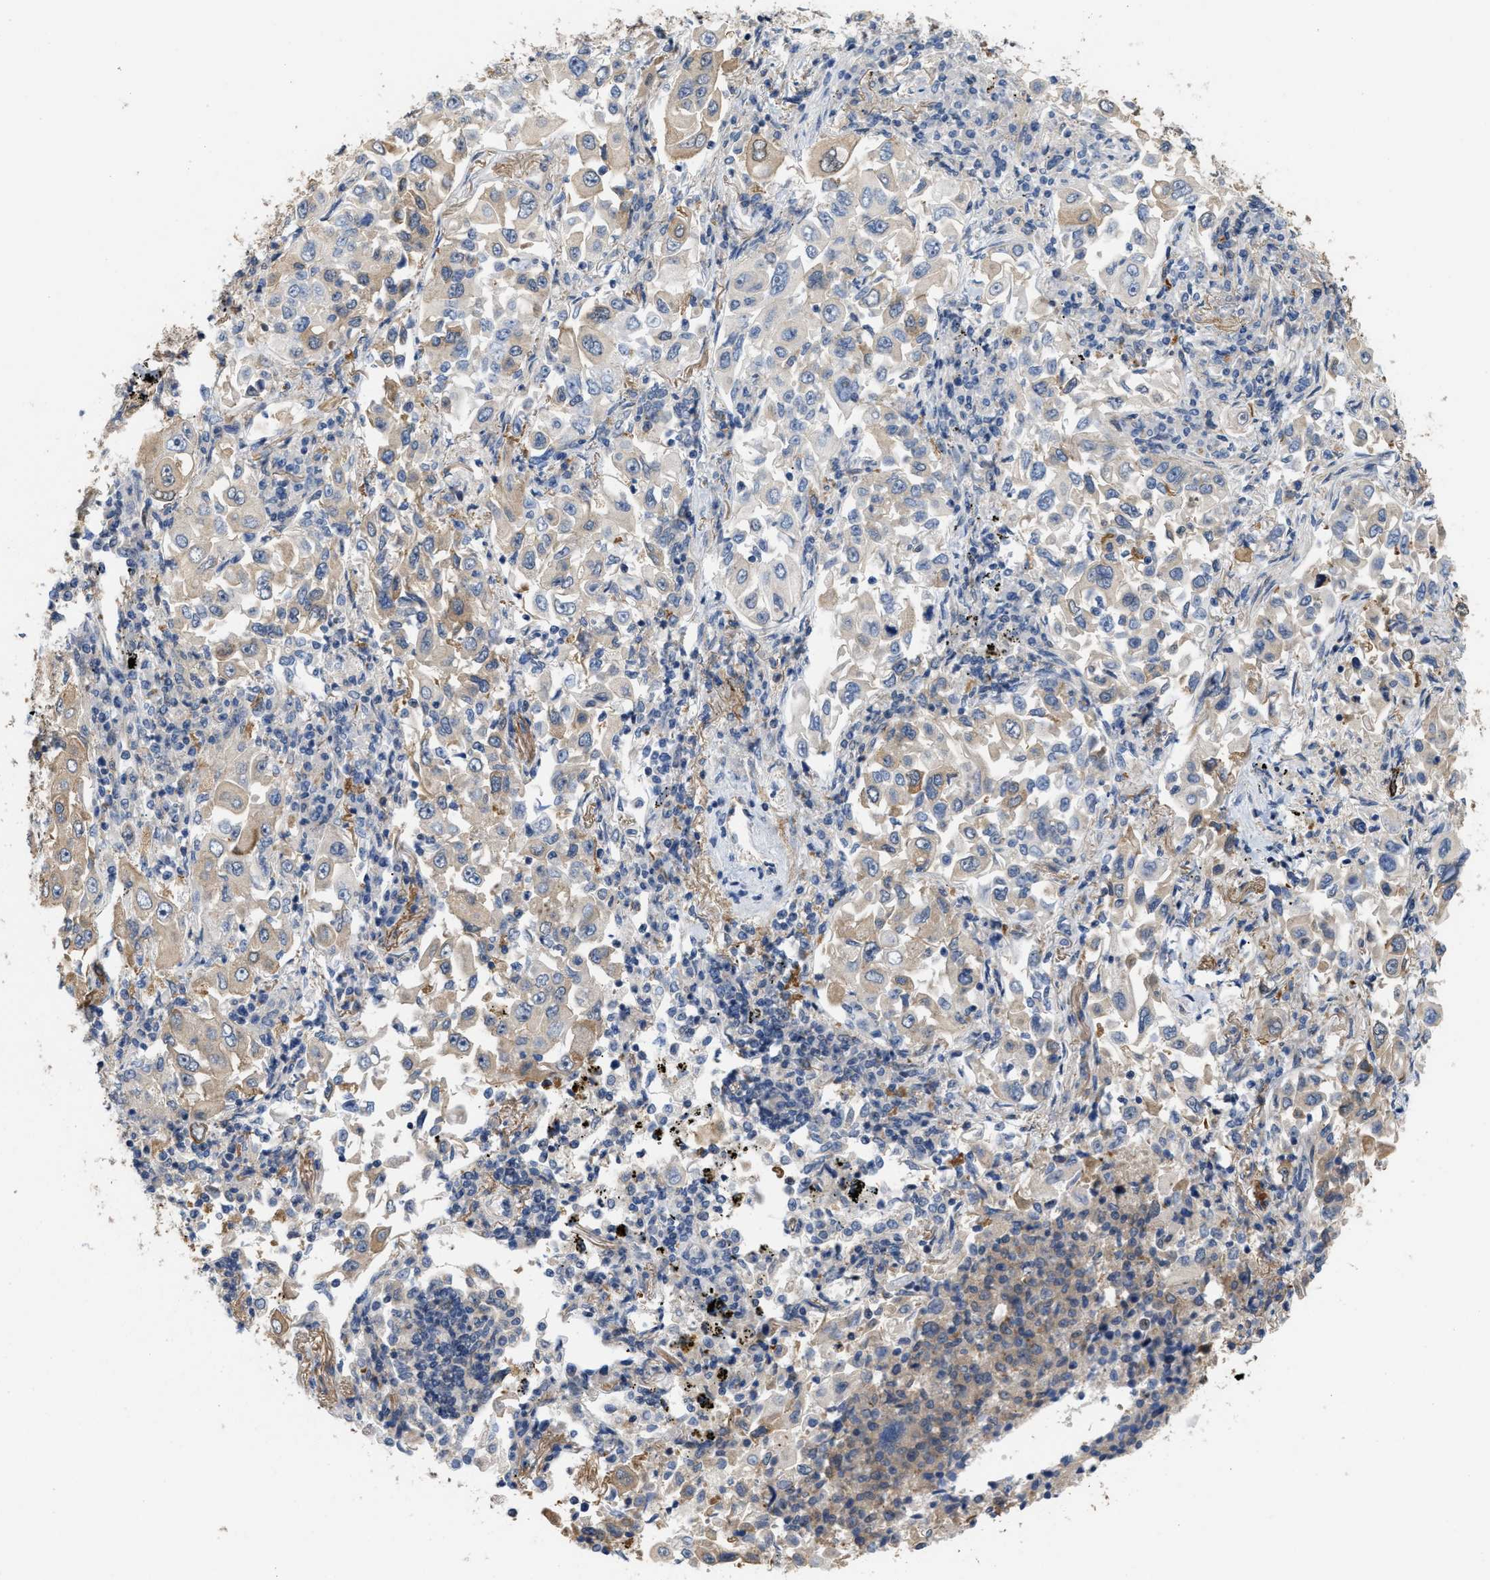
{"staining": {"intensity": "weak", "quantity": ">75%", "location": "cytoplasmic/membranous"}, "tissue": "lung cancer", "cell_type": "Tumor cells", "image_type": "cancer", "snomed": [{"axis": "morphology", "description": "Adenocarcinoma, NOS"}, {"axis": "topography", "description": "Lung"}], "caption": "Immunohistochemical staining of lung cancer (adenocarcinoma) exhibits low levels of weak cytoplasmic/membranous staining in approximately >75% of tumor cells.", "gene": "CSNK1A1", "patient": {"sex": "male", "age": 84}}